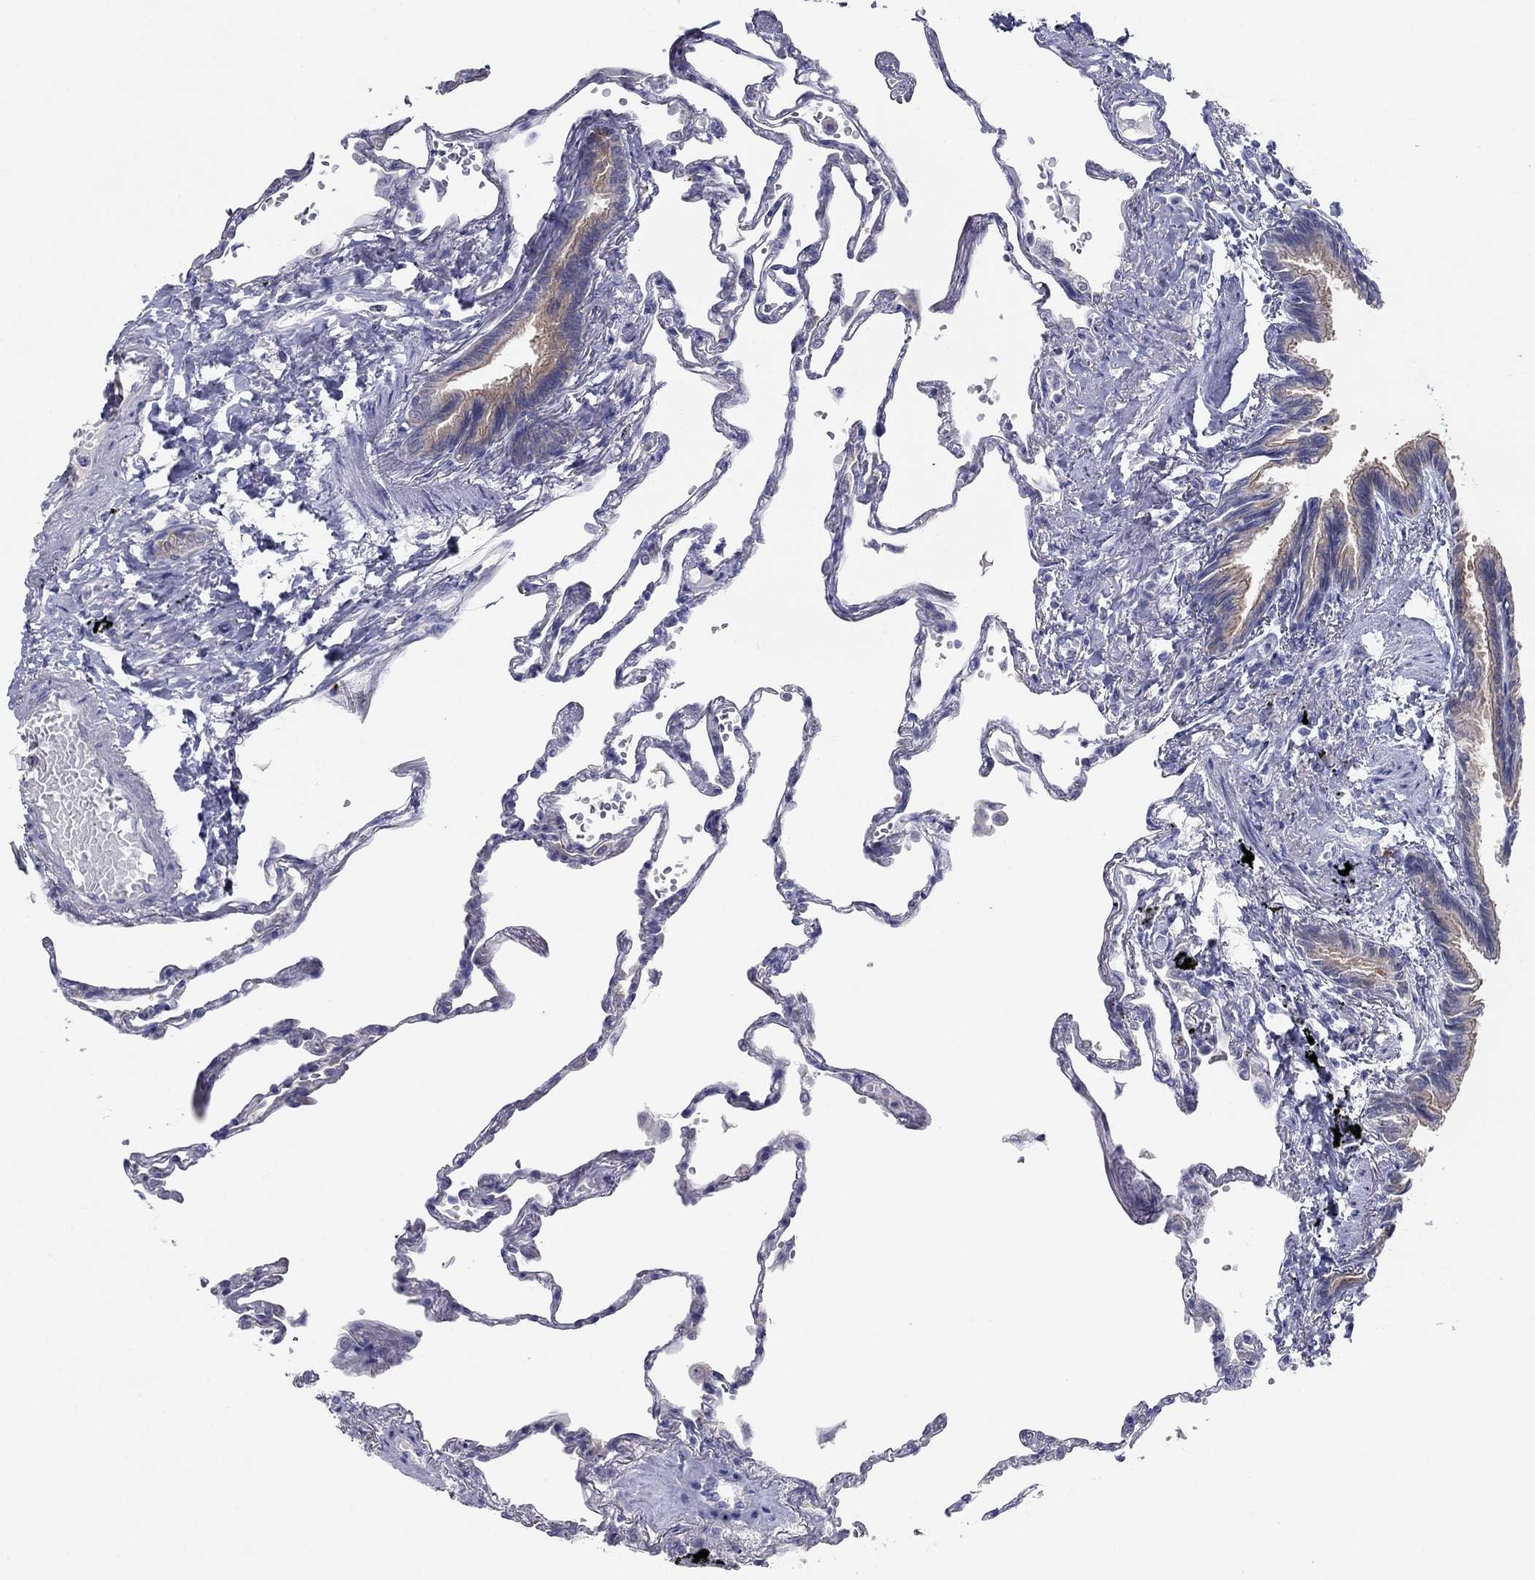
{"staining": {"intensity": "negative", "quantity": "none", "location": "none"}, "tissue": "lung", "cell_type": "Alveolar cells", "image_type": "normal", "snomed": [{"axis": "morphology", "description": "Normal tissue, NOS"}, {"axis": "topography", "description": "Lung"}], "caption": "Alveolar cells show no significant positivity in normal lung. Brightfield microscopy of immunohistochemistry (IHC) stained with DAB (brown) and hematoxylin (blue), captured at high magnification.", "gene": "PLS1", "patient": {"sex": "male", "age": 78}}